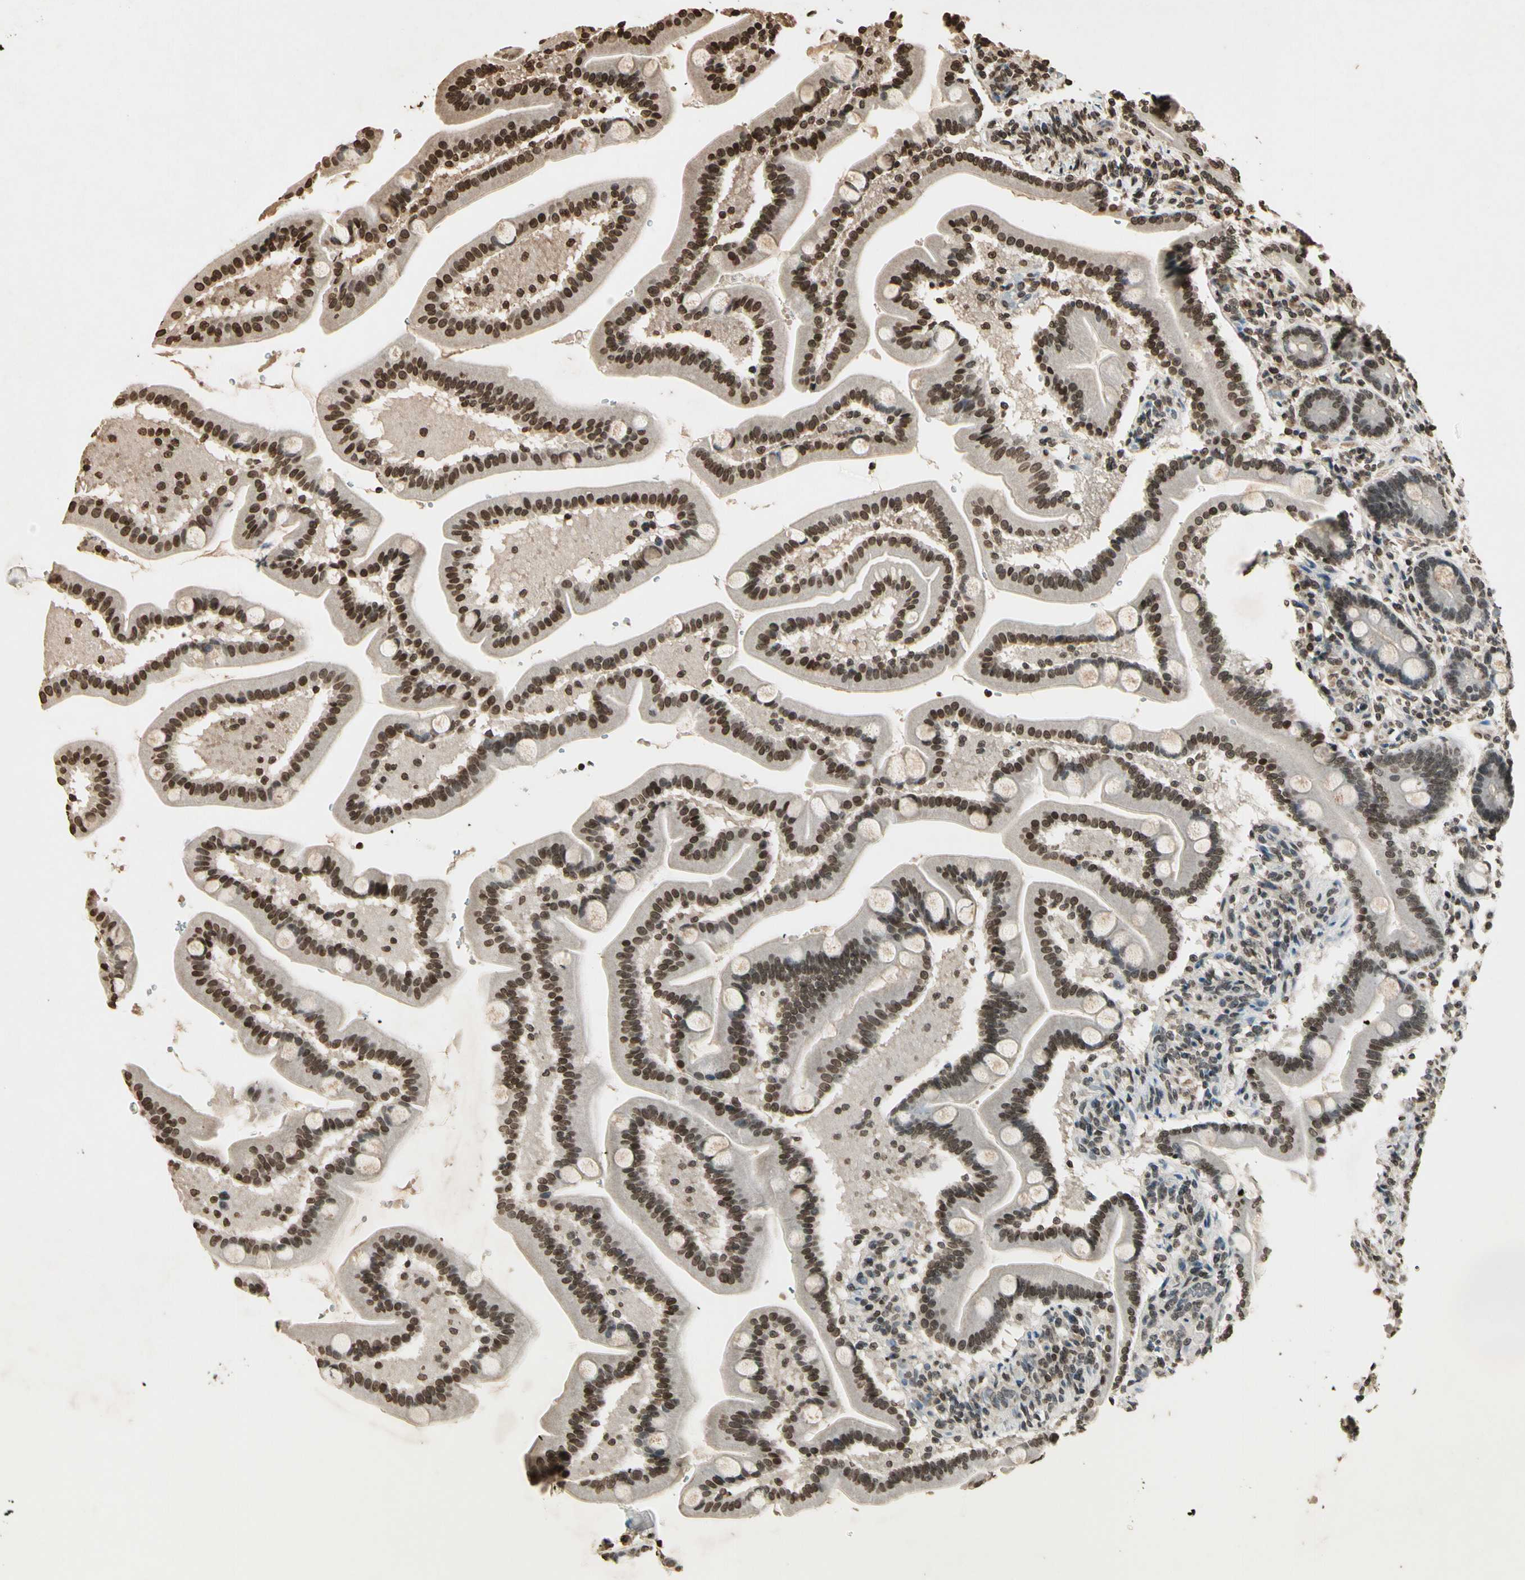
{"staining": {"intensity": "moderate", "quantity": ">75%", "location": "cytoplasmic/membranous,nuclear"}, "tissue": "duodenum", "cell_type": "Glandular cells", "image_type": "normal", "snomed": [{"axis": "morphology", "description": "Normal tissue, NOS"}, {"axis": "topography", "description": "Duodenum"}], "caption": "Benign duodenum exhibits moderate cytoplasmic/membranous,nuclear staining in approximately >75% of glandular cells, visualized by immunohistochemistry. The protein of interest is stained brown, and the nuclei are stained in blue (DAB IHC with brightfield microscopy, high magnification).", "gene": "TOP1", "patient": {"sex": "male", "age": 54}}